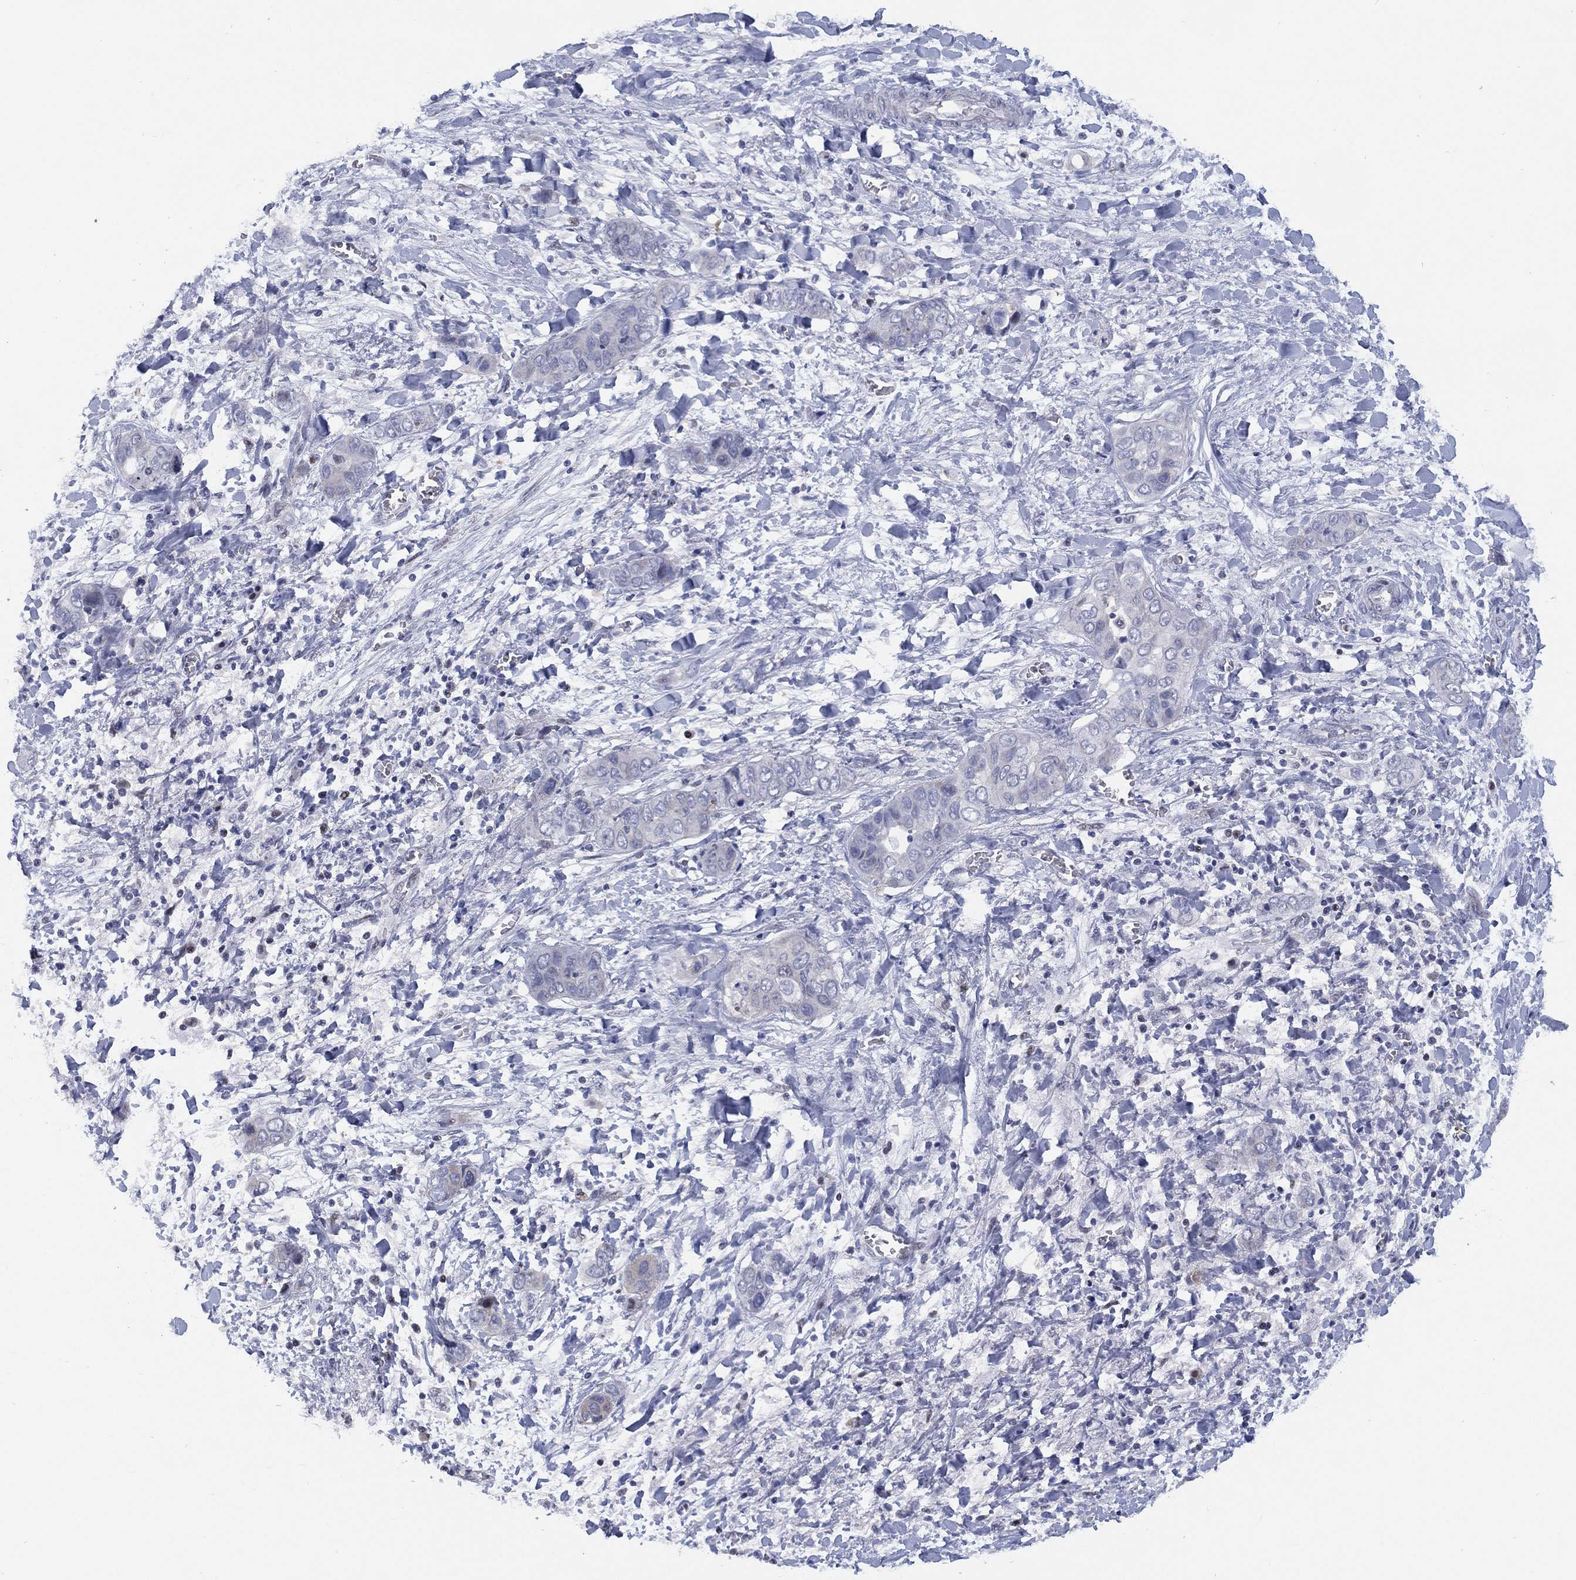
{"staining": {"intensity": "weak", "quantity": "<25%", "location": "cytoplasmic/membranous"}, "tissue": "liver cancer", "cell_type": "Tumor cells", "image_type": "cancer", "snomed": [{"axis": "morphology", "description": "Cholangiocarcinoma"}, {"axis": "topography", "description": "Liver"}], "caption": "Histopathology image shows no significant protein staining in tumor cells of liver cancer (cholangiocarcinoma).", "gene": "SLC4A4", "patient": {"sex": "female", "age": 52}}